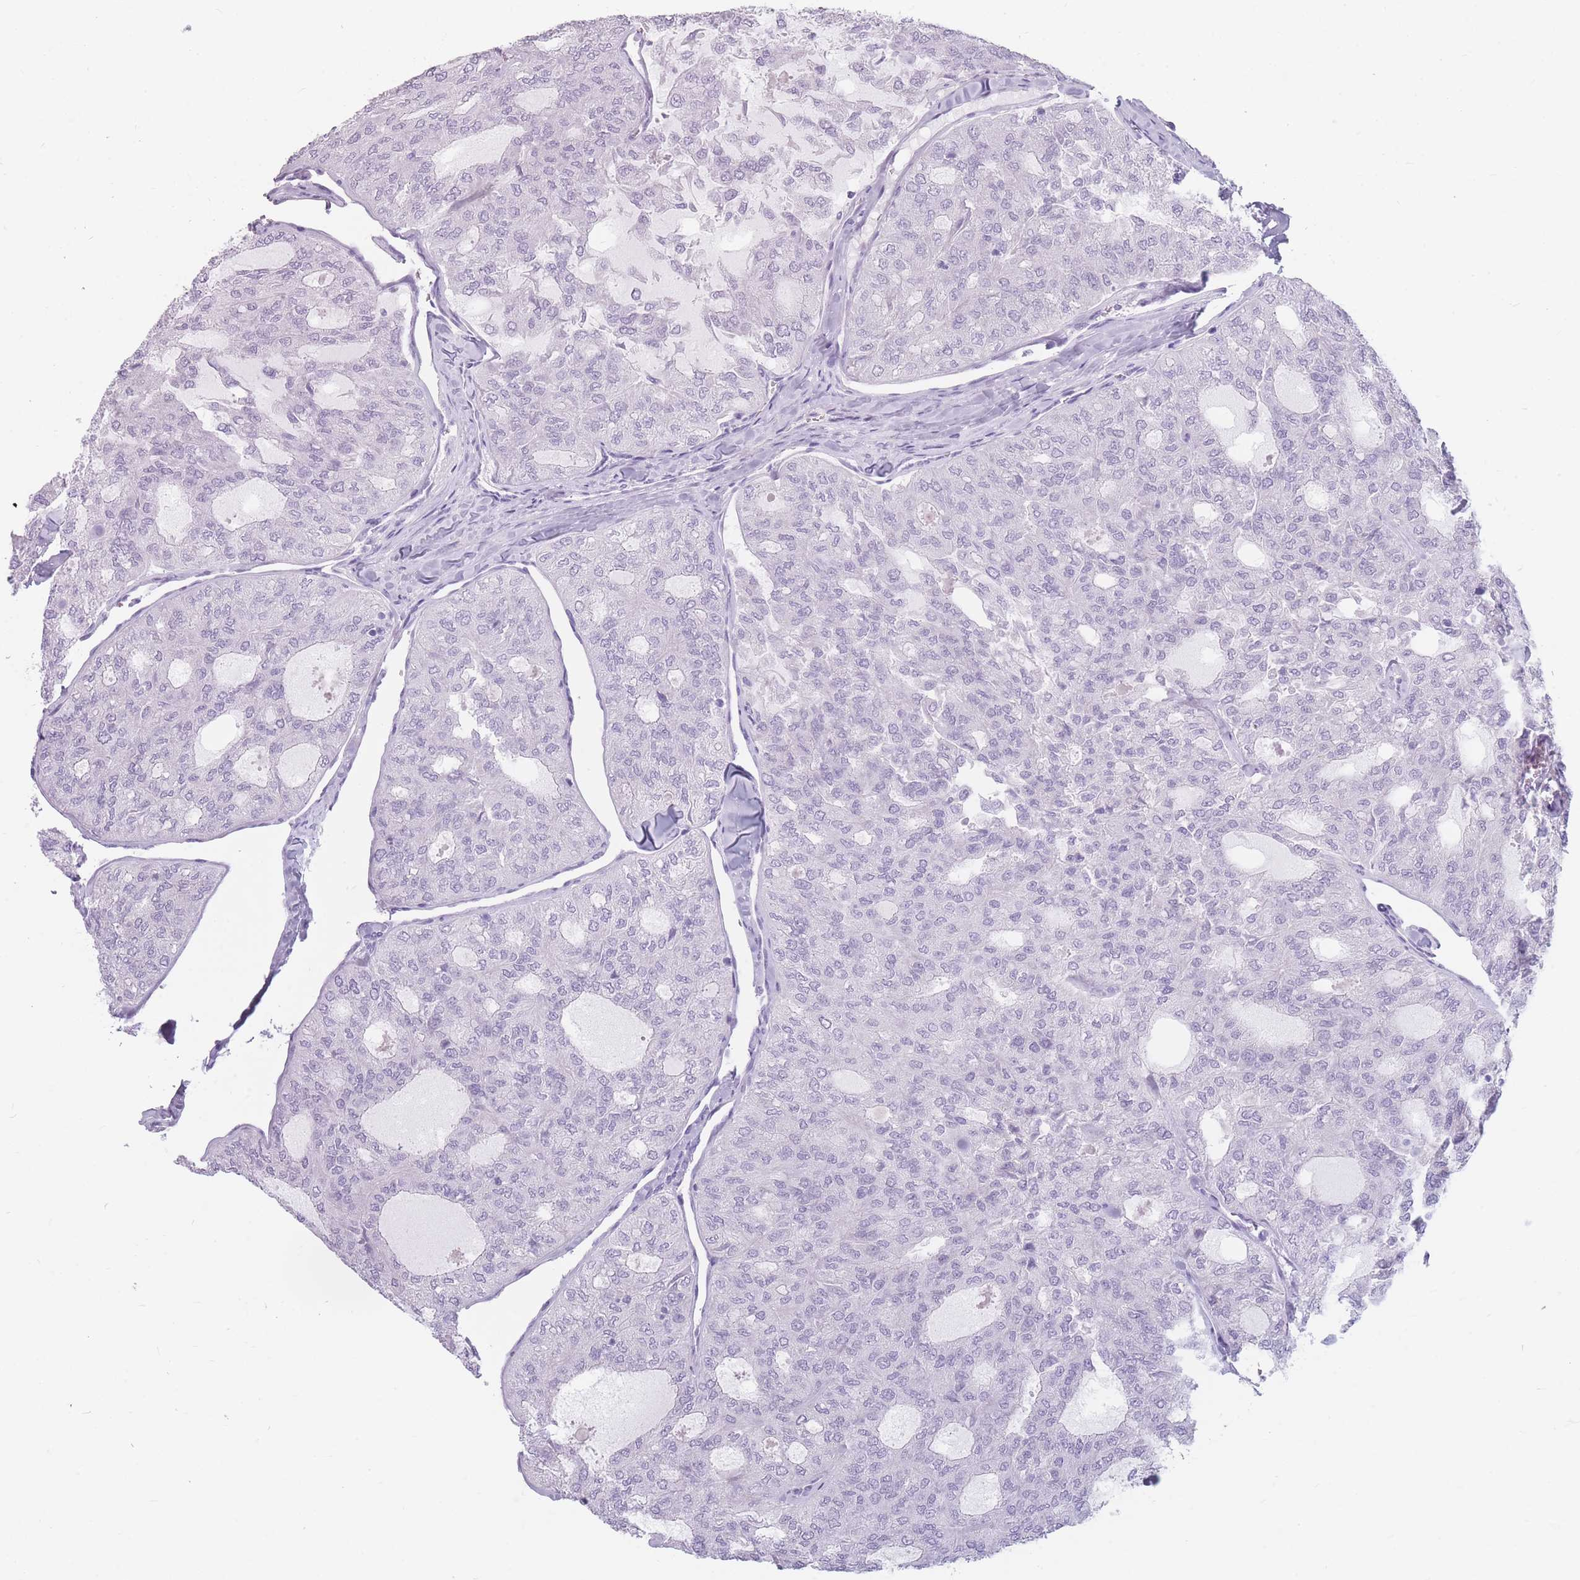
{"staining": {"intensity": "negative", "quantity": "none", "location": "none"}, "tissue": "thyroid cancer", "cell_type": "Tumor cells", "image_type": "cancer", "snomed": [{"axis": "morphology", "description": "Follicular adenoma carcinoma, NOS"}, {"axis": "topography", "description": "Thyroid gland"}], "caption": "A histopathology image of human thyroid cancer is negative for staining in tumor cells.", "gene": "CCNO", "patient": {"sex": "male", "age": 75}}